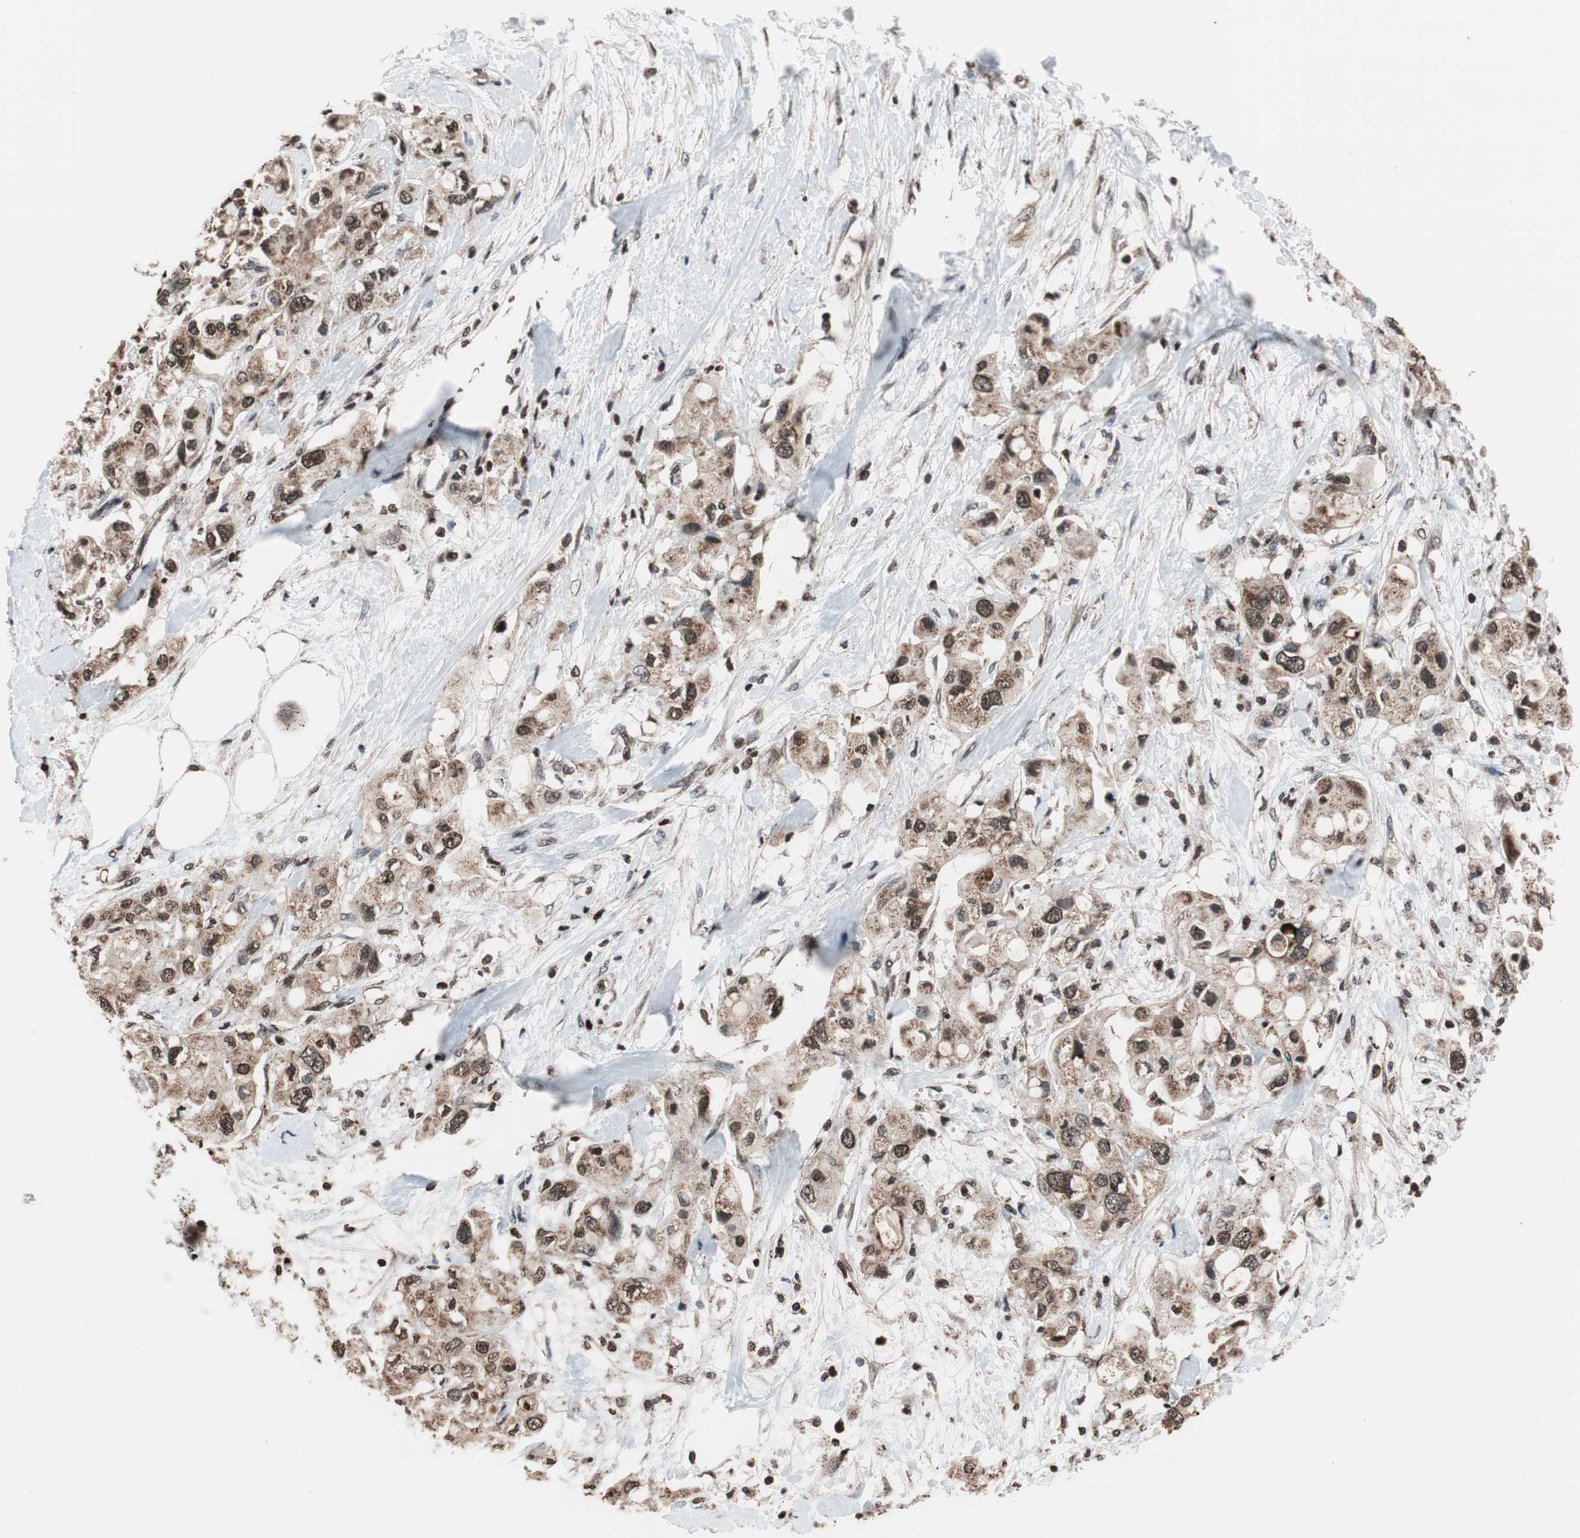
{"staining": {"intensity": "weak", "quantity": ">75%", "location": "cytoplasmic/membranous,nuclear"}, "tissue": "pancreatic cancer", "cell_type": "Tumor cells", "image_type": "cancer", "snomed": [{"axis": "morphology", "description": "Adenocarcinoma, NOS"}, {"axis": "topography", "description": "Pancreas"}], "caption": "Pancreatic cancer stained for a protein (brown) exhibits weak cytoplasmic/membranous and nuclear positive positivity in approximately >75% of tumor cells.", "gene": "RFC1", "patient": {"sex": "female", "age": 56}}